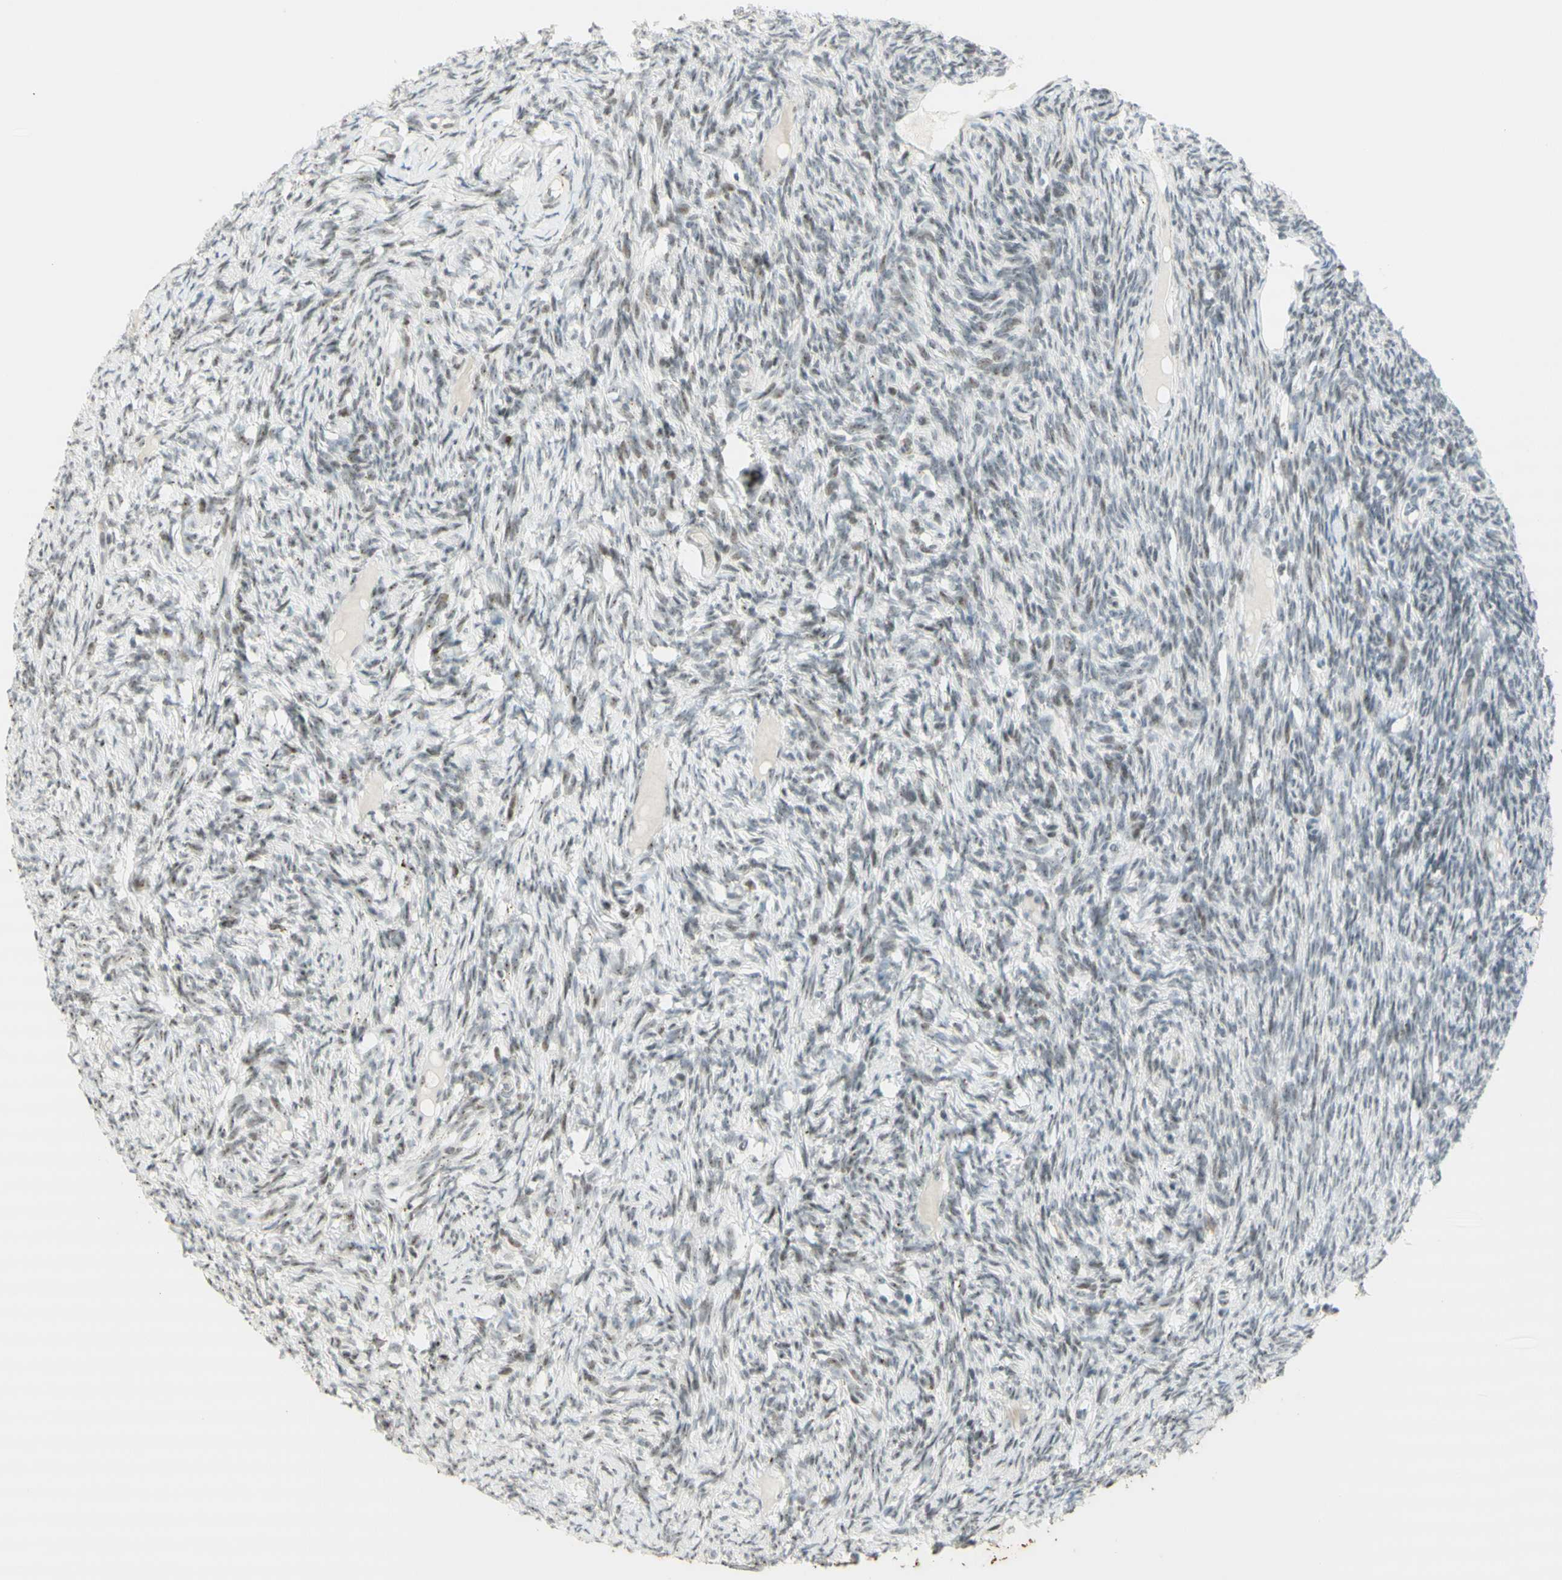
{"staining": {"intensity": "negative", "quantity": "none", "location": "none"}, "tissue": "ovary", "cell_type": "Ovarian stroma cells", "image_type": "normal", "snomed": [{"axis": "morphology", "description": "Normal tissue, NOS"}, {"axis": "topography", "description": "Ovary"}], "caption": "An image of ovary stained for a protein exhibits no brown staining in ovarian stroma cells.", "gene": "IRF1", "patient": {"sex": "female", "age": 33}}